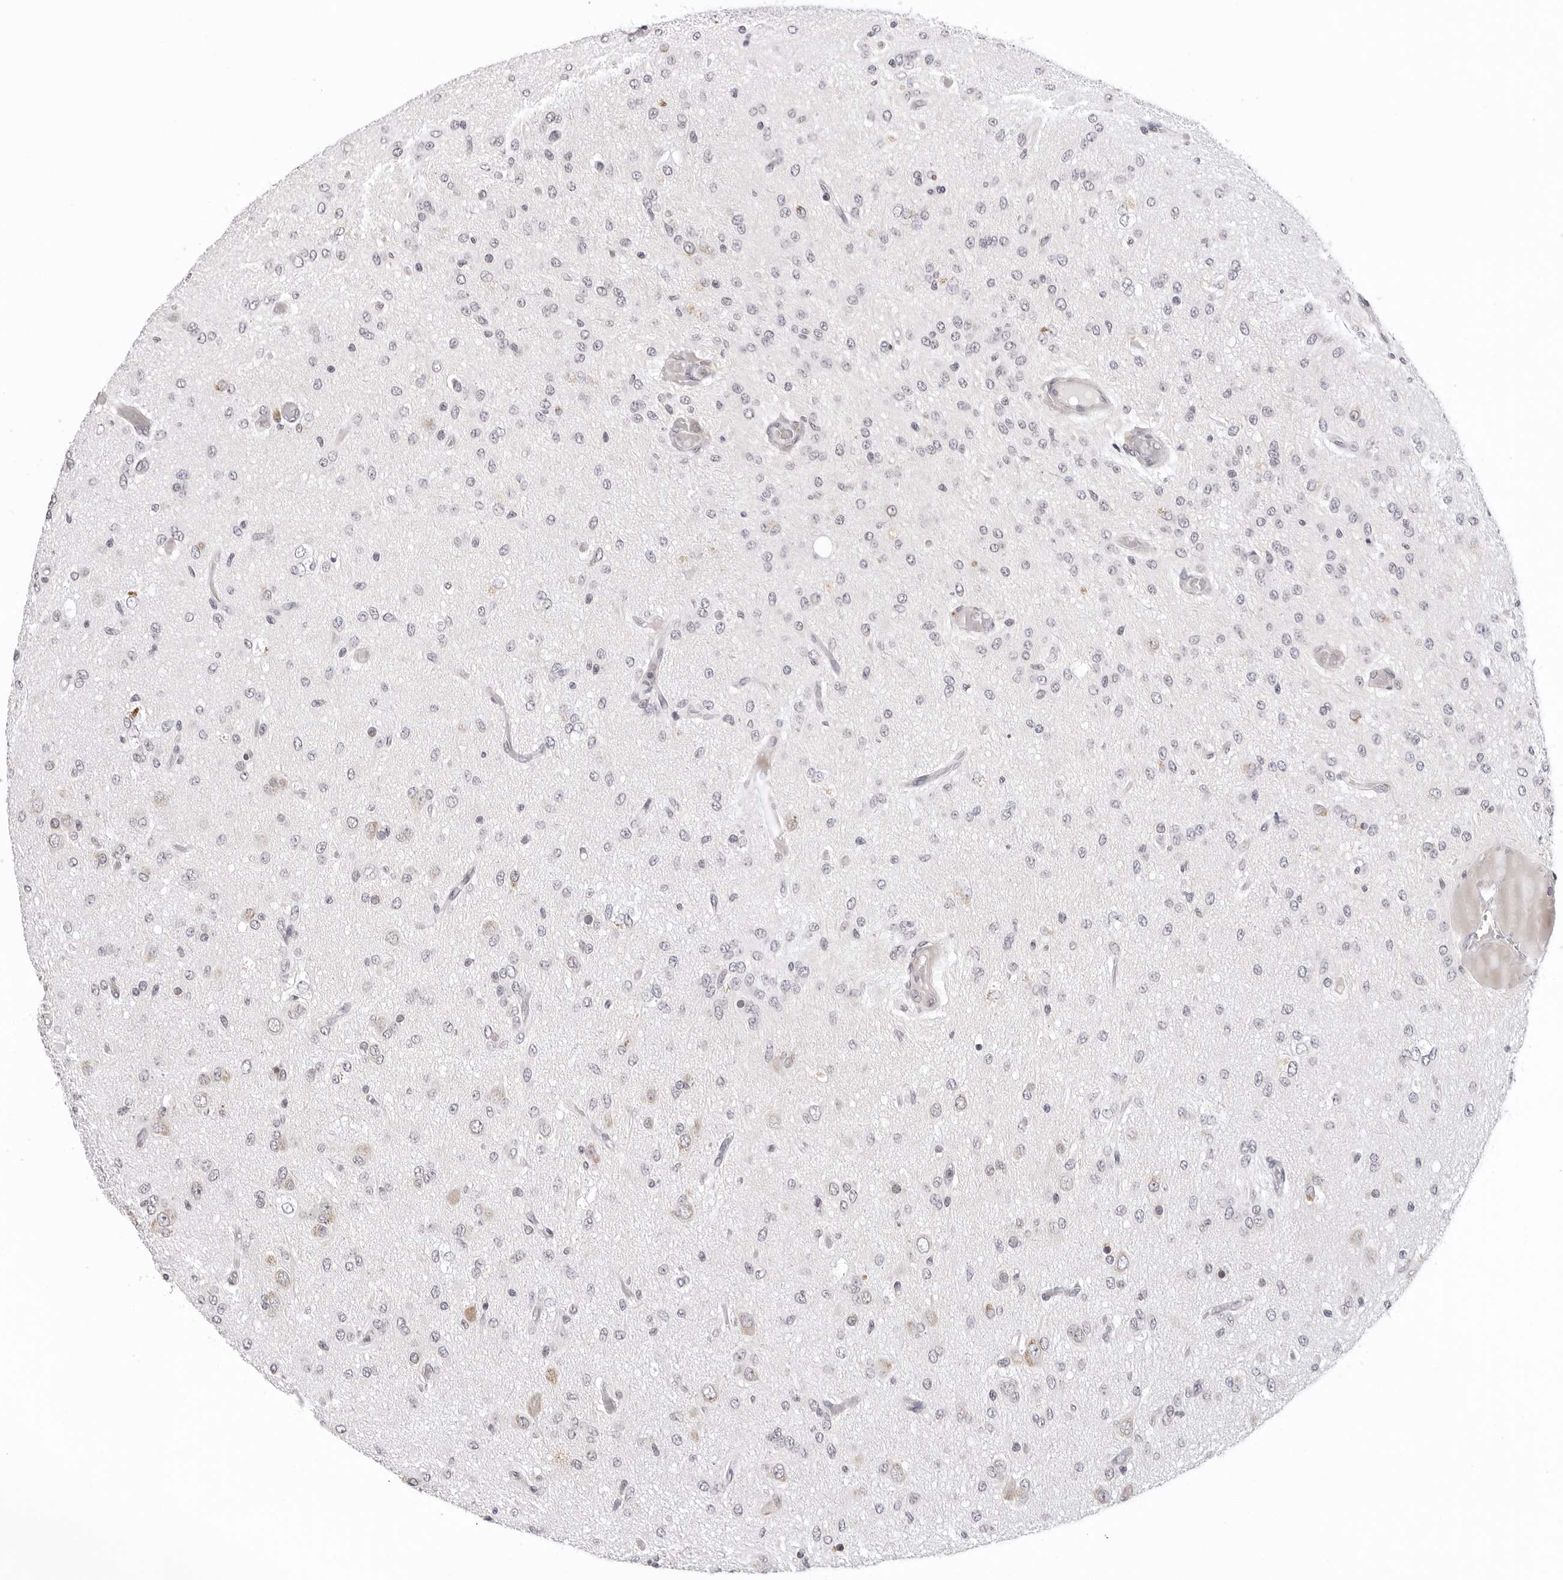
{"staining": {"intensity": "negative", "quantity": "none", "location": "none"}, "tissue": "glioma", "cell_type": "Tumor cells", "image_type": "cancer", "snomed": [{"axis": "morphology", "description": "Glioma, malignant, High grade"}, {"axis": "topography", "description": "Brain"}], "caption": "IHC photomicrograph of neoplastic tissue: glioma stained with DAB demonstrates no significant protein staining in tumor cells.", "gene": "IL17RA", "patient": {"sex": "female", "age": 59}}